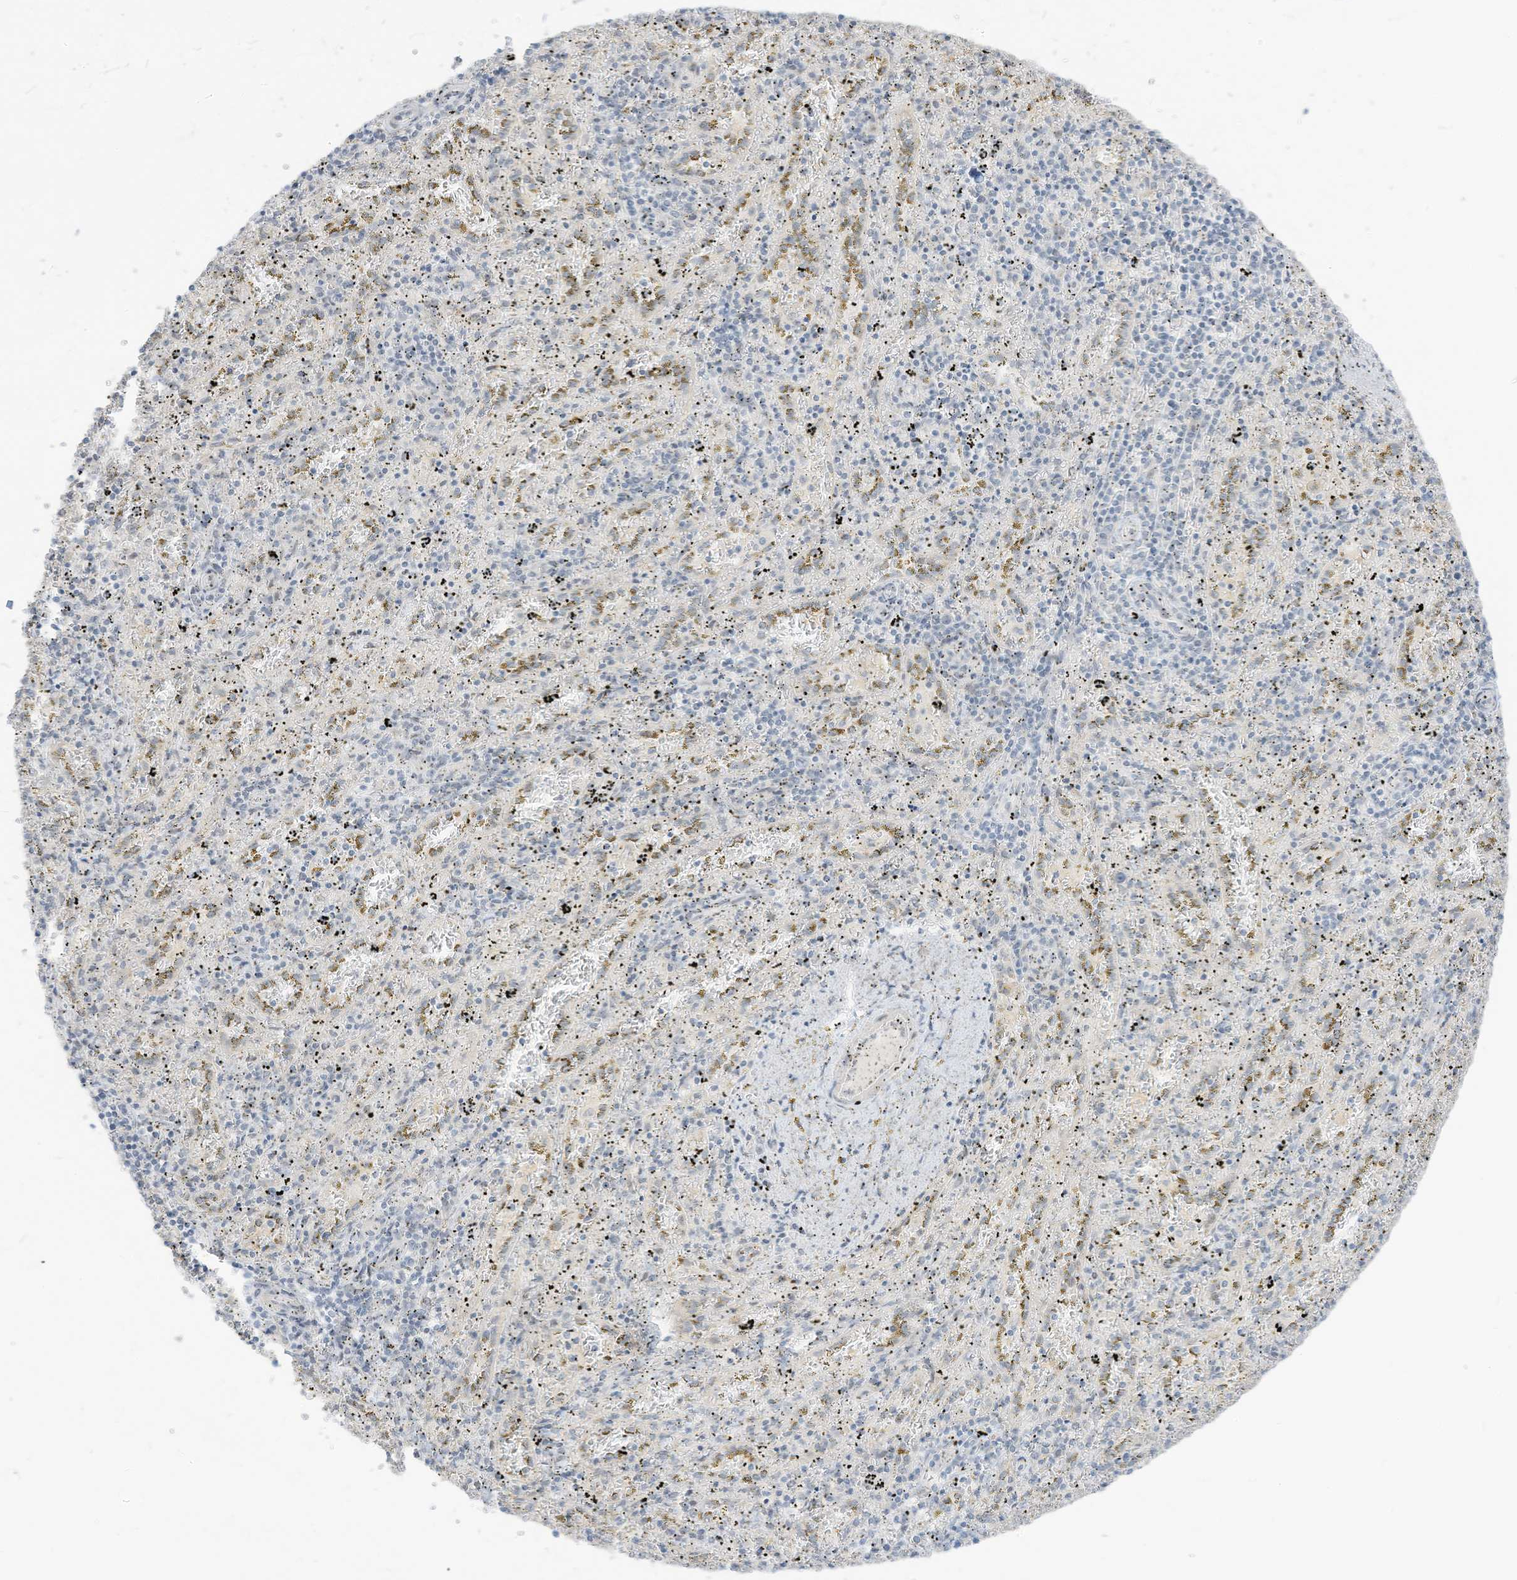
{"staining": {"intensity": "weak", "quantity": "25%-75%", "location": "cytoplasmic/membranous"}, "tissue": "spleen", "cell_type": "Cells in red pulp", "image_type": "normal", "snomed": [{"axis": "morphology", "description": "Normal tissue, NOS"}, {"axis": "topography", "description": "Spleen"}], "caption": "Immunohistochemistry (IHC) histopathology image of benign spleen: spleen stained using immunohistochemistry reveals low levels of weak protein expression localized specifically in the cytoplasmic/membranous of cells in red pulp, appearing as a cytoplasmic/membranous brown color.", "gene": "ASPRV1", "patient": {"sex": "male", "age": 11}}